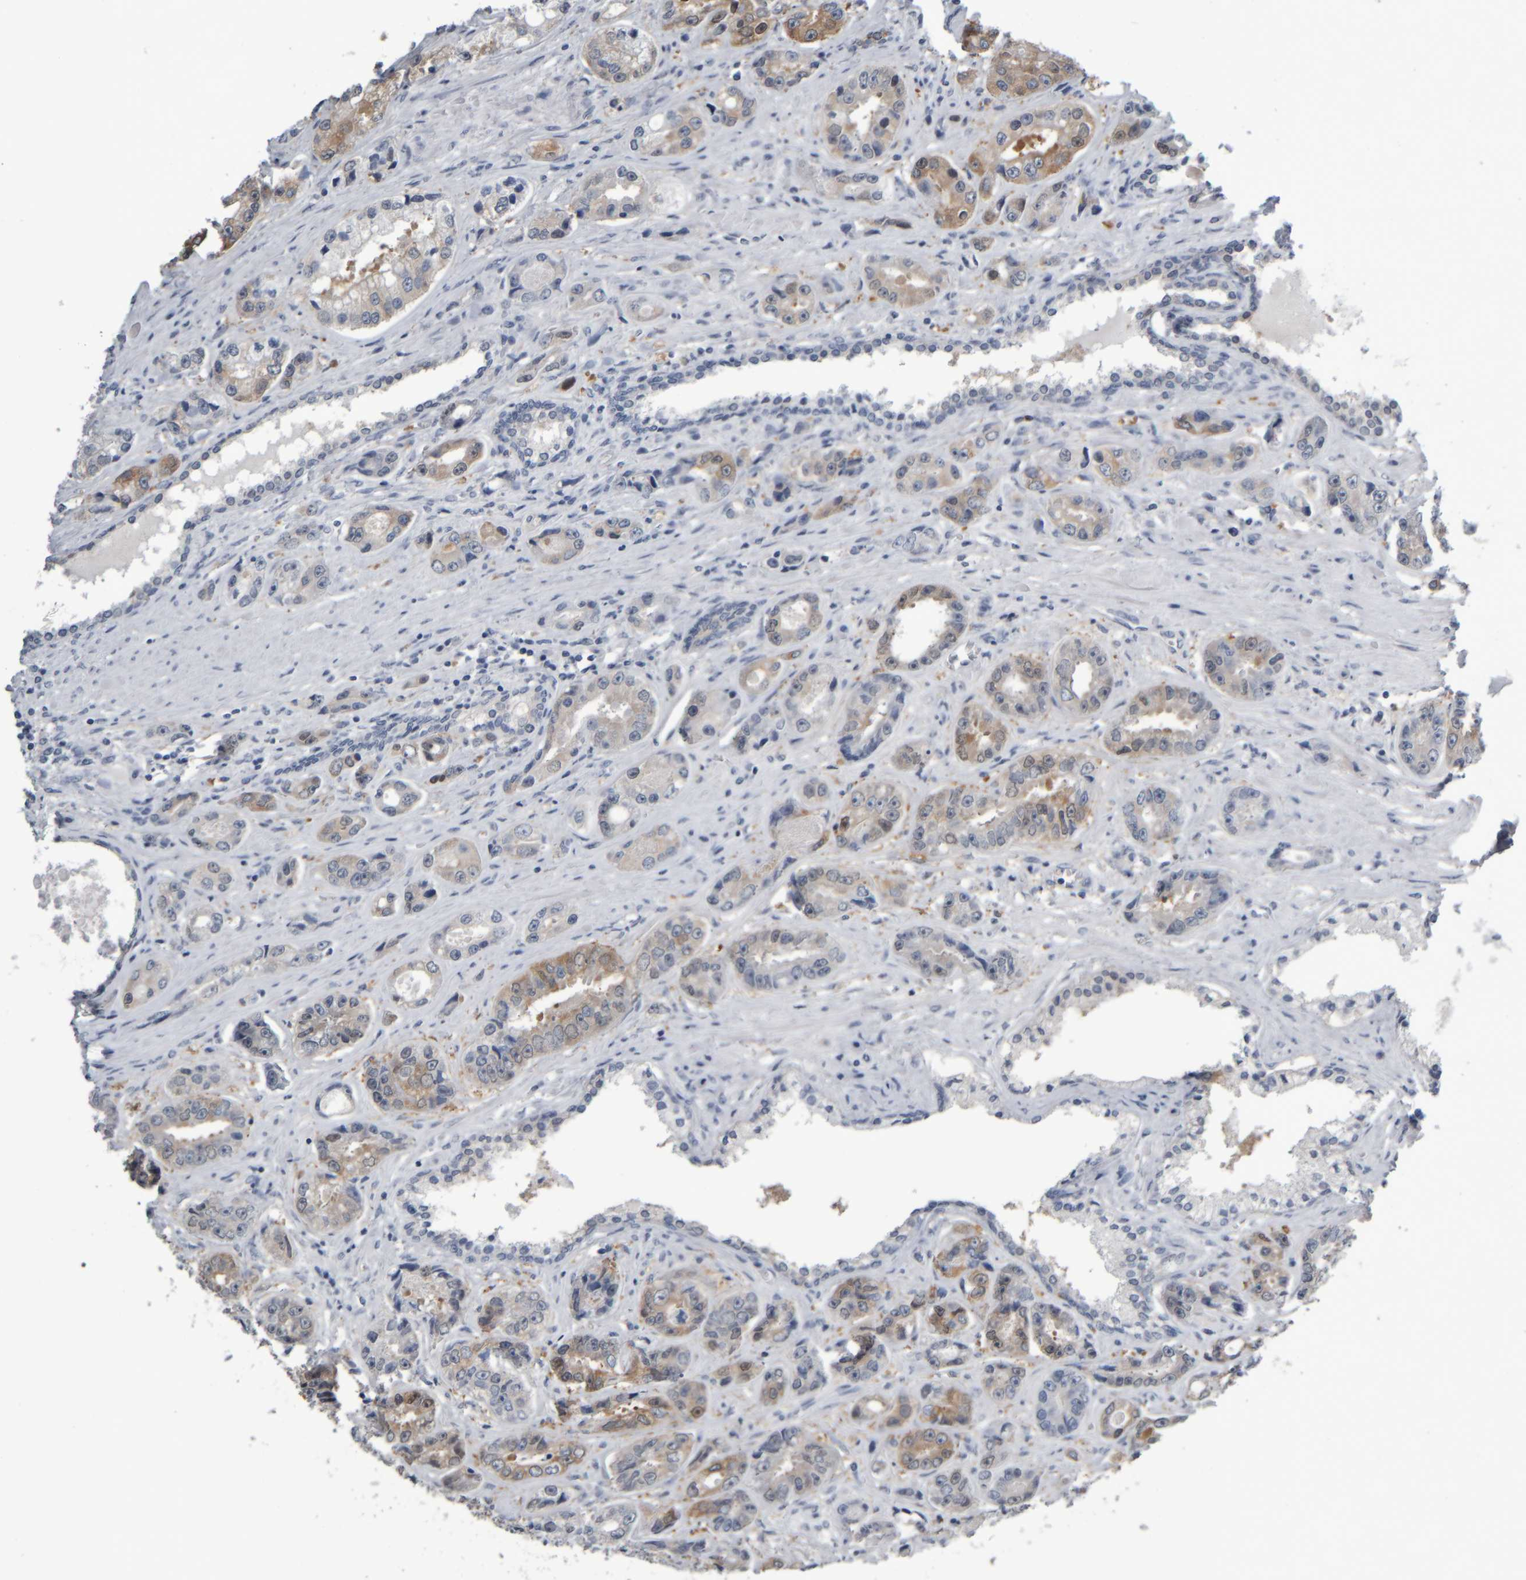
{"staining": {"intensity": "weak", "quantity": "25%-75%", "location": "cytoplasmic/membranous"}, "tissue": "prostate cancer", "cell_type": "Tumor cells", "image_type": "cancer", "snomed": [{"axis": "morphology", "description": "Adenocarcinoma, High grade"}, {"axis": "topography", "description": "Prostate"}], "caption": "Protein expression analysis of human prostate high-grade adenocarcinoma reveals weak cytoplasmic/membranous staining in approximately 25%-75% of tumor cells.", "gene": "COL14A1", "patient": {"sex": "male", "age": 61}}